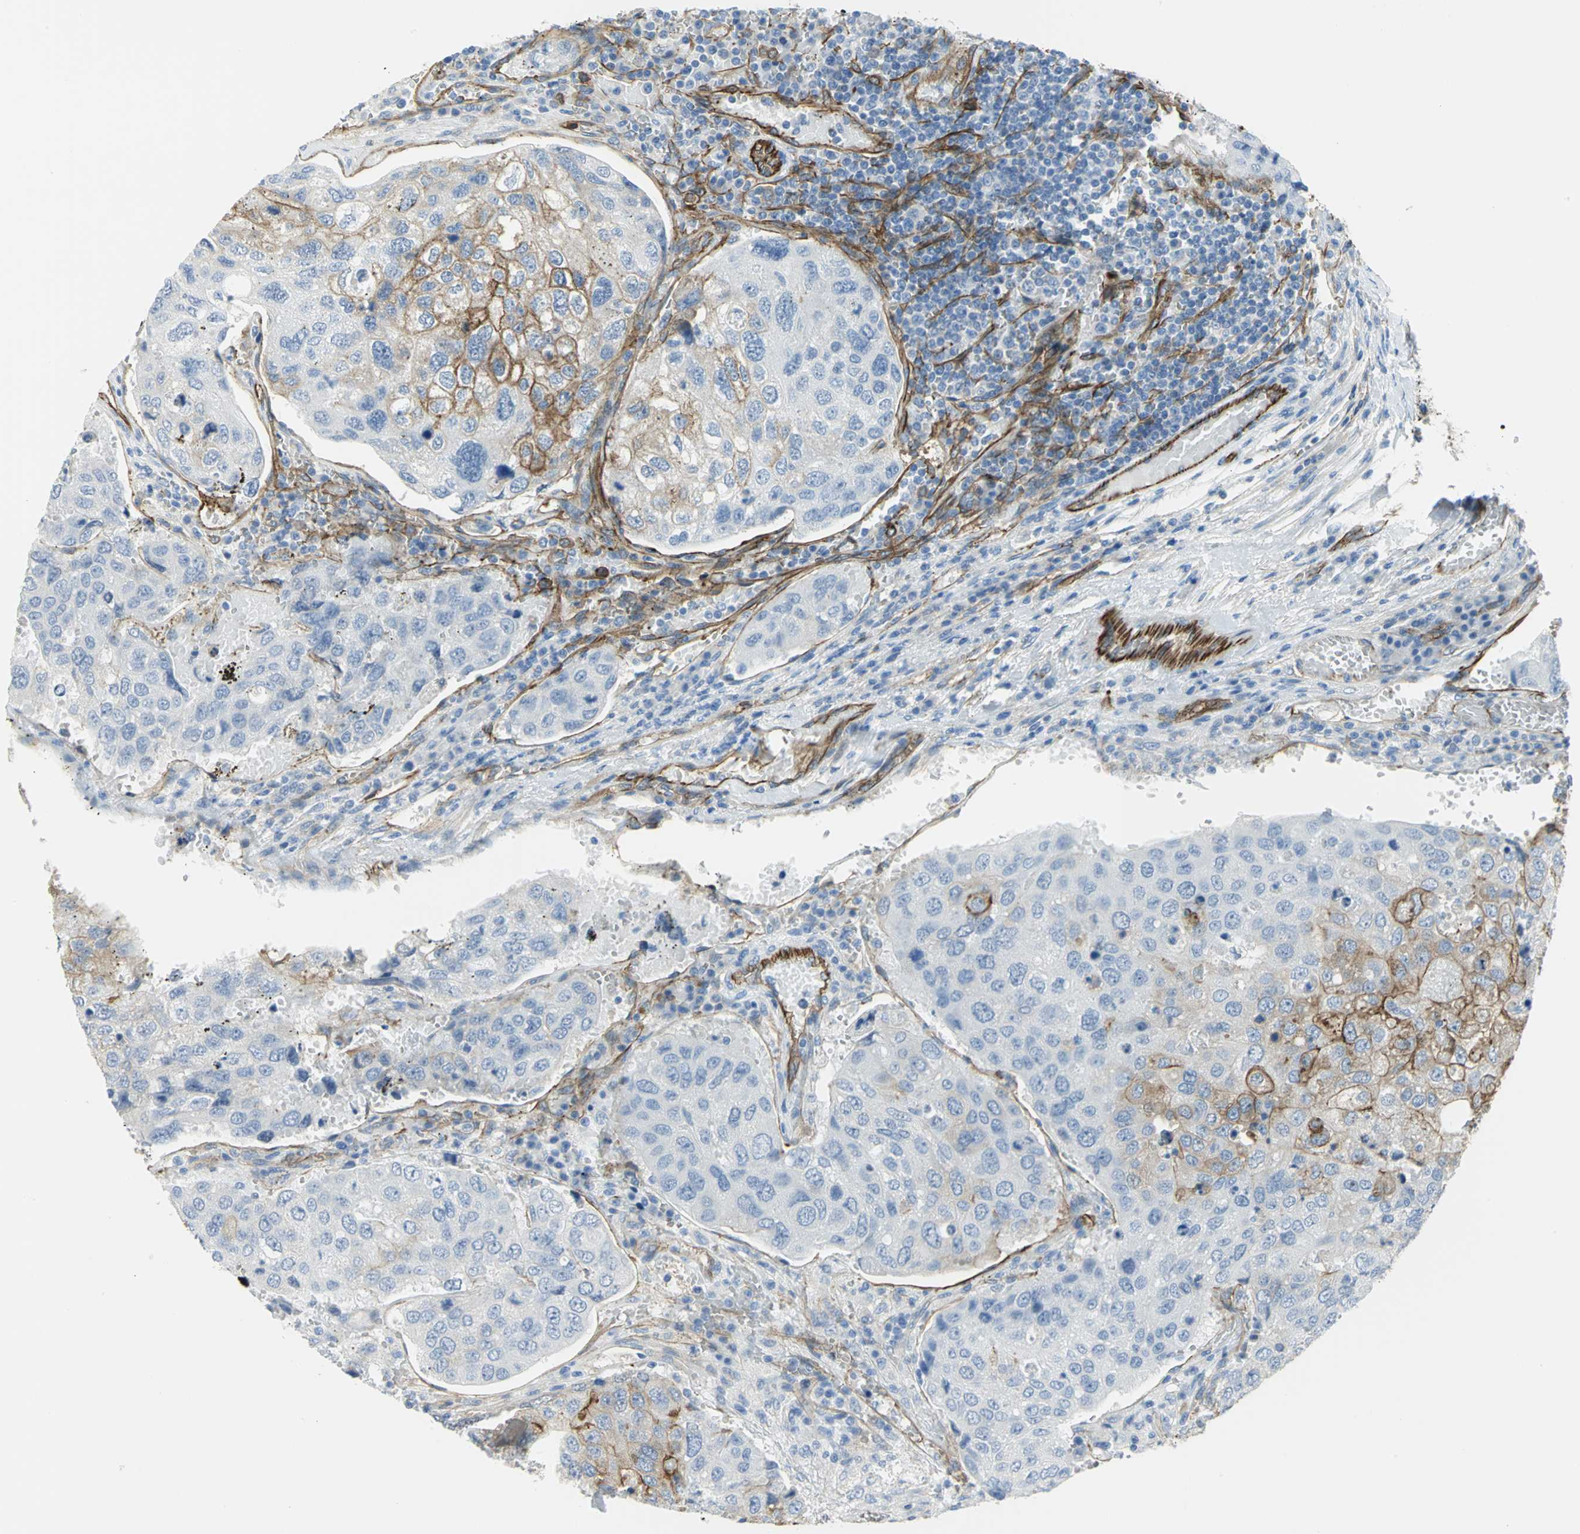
{"staining": {"intensity": "moderate", "quantity": "25%-75%", "location": "cytoplasmic/membranous"}, "tissue": "urothelial cancer", "cell_type": "Tumor cells", "image_type": "cancer", "snomed": [{"axis": "morphology", "description": "Urothelial carcinoma, High grade"}, {"axis": "topography", "description": "Lymph node"}, {"axis": "topography", "description": "Urinary bladder"}], "caption": "A brown stain highlights moderate cytoplasmic/membranous staining of a protein in urothelial cancer tumor cells. The protein is stained brown, and the nuclei are stained in blue (DAB (3,3'-diaminobenzidine) IHC with brightfield microscopy, high magnification).", "gene": "FLNB", "patient": {"sex": "male", "age": 51}}